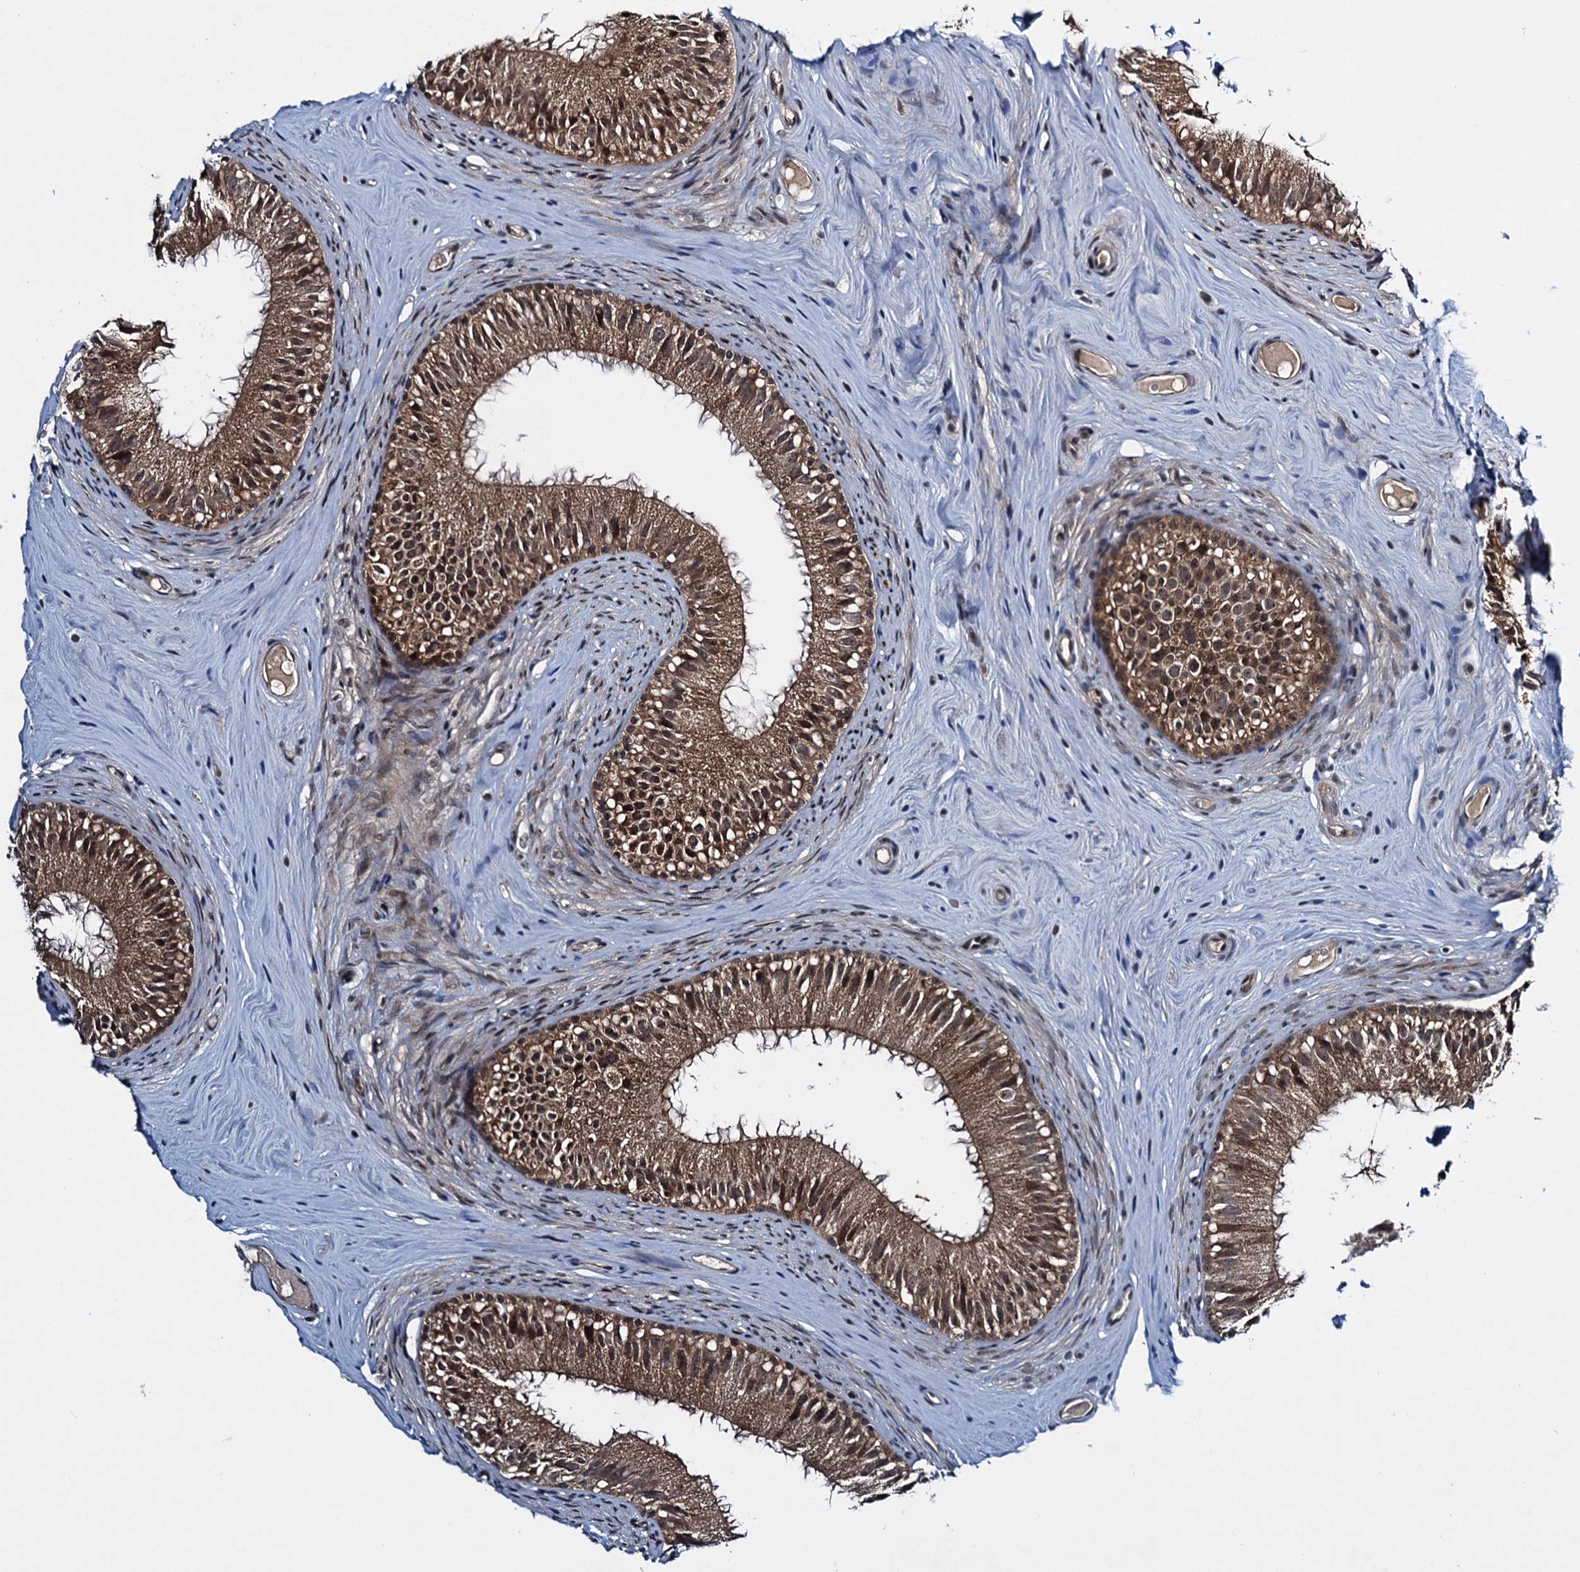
{"staining": {"intensity": "strong", "quantity": ">75%", "location": "cytoplasmic/membranous,nuclear"}, "tissue": "epididymis", "cell_type": "Glandular cells", "image_type": "normal", "snomed": [{"axis": "morphology", "description": "Normal tissue, NOS"}, {"axis": "topography", "description": "Epididymis"}], "caption": "Glandular cells reveal high levels of strong cytoplasmic/membranous,nuclear positivity in approximately >75% of cells in unremarkable epididymis.", "gene": "RNF165", "patient": {"sex": "male", "age": 45}}